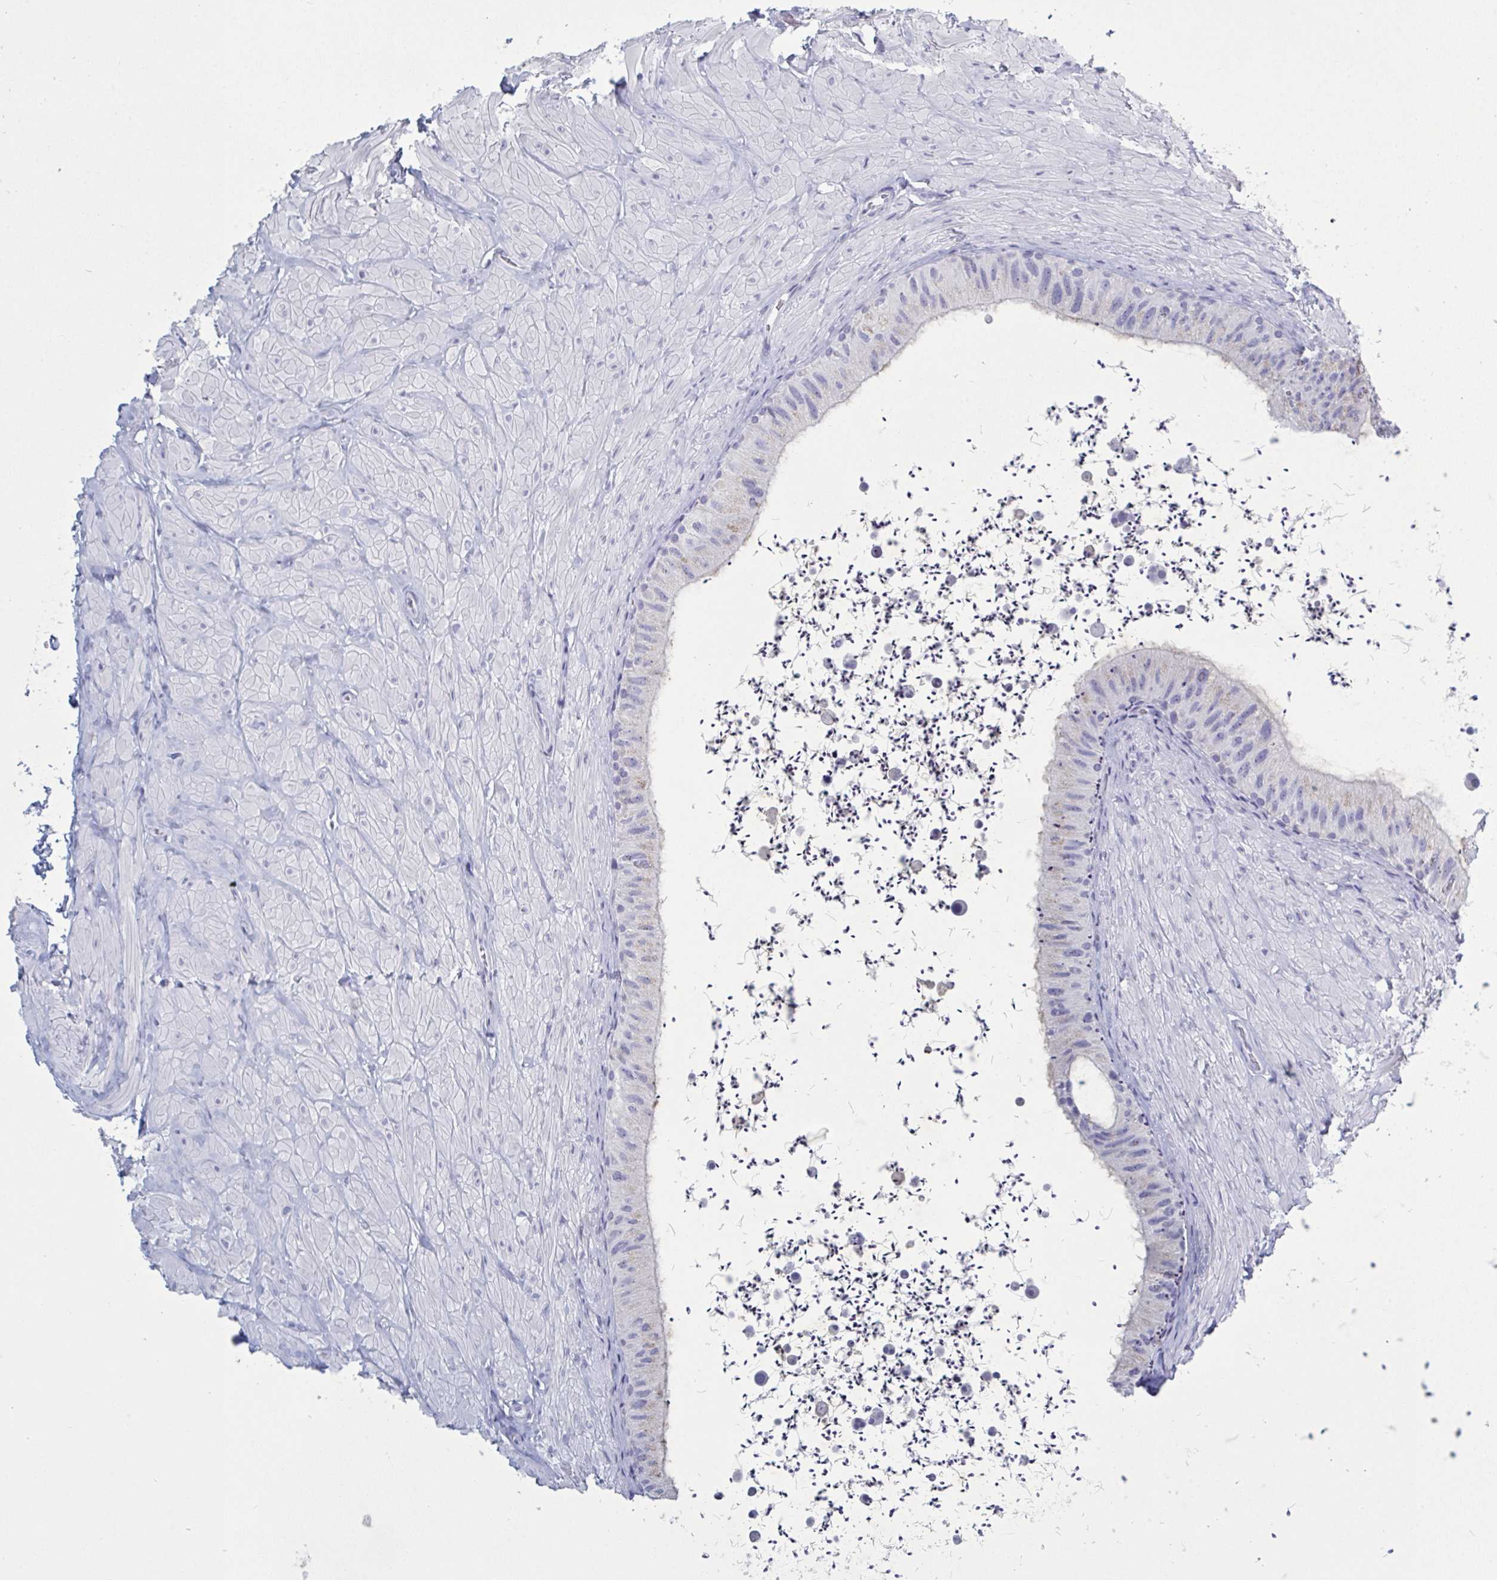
{"staining": {"intensity": "negative", "quantity": "none", "location": "none"}, "tissue": "epididymis", "cell_type": "Glandular cells", "image_type": "normal", "snomed": [{"axis": "morphology", "description": "Normal tissue, NOS"}, {"axis": "topography", "description": "Epididymis"}, {"axis": "topography", "description": "Peripheral nerve tissue"}], "caption": "Glandular cells show no significant protein expression in unremarkable epididymis.", "gene": "NDUFC2", "patient": {"sex": "male", "age": 32}}